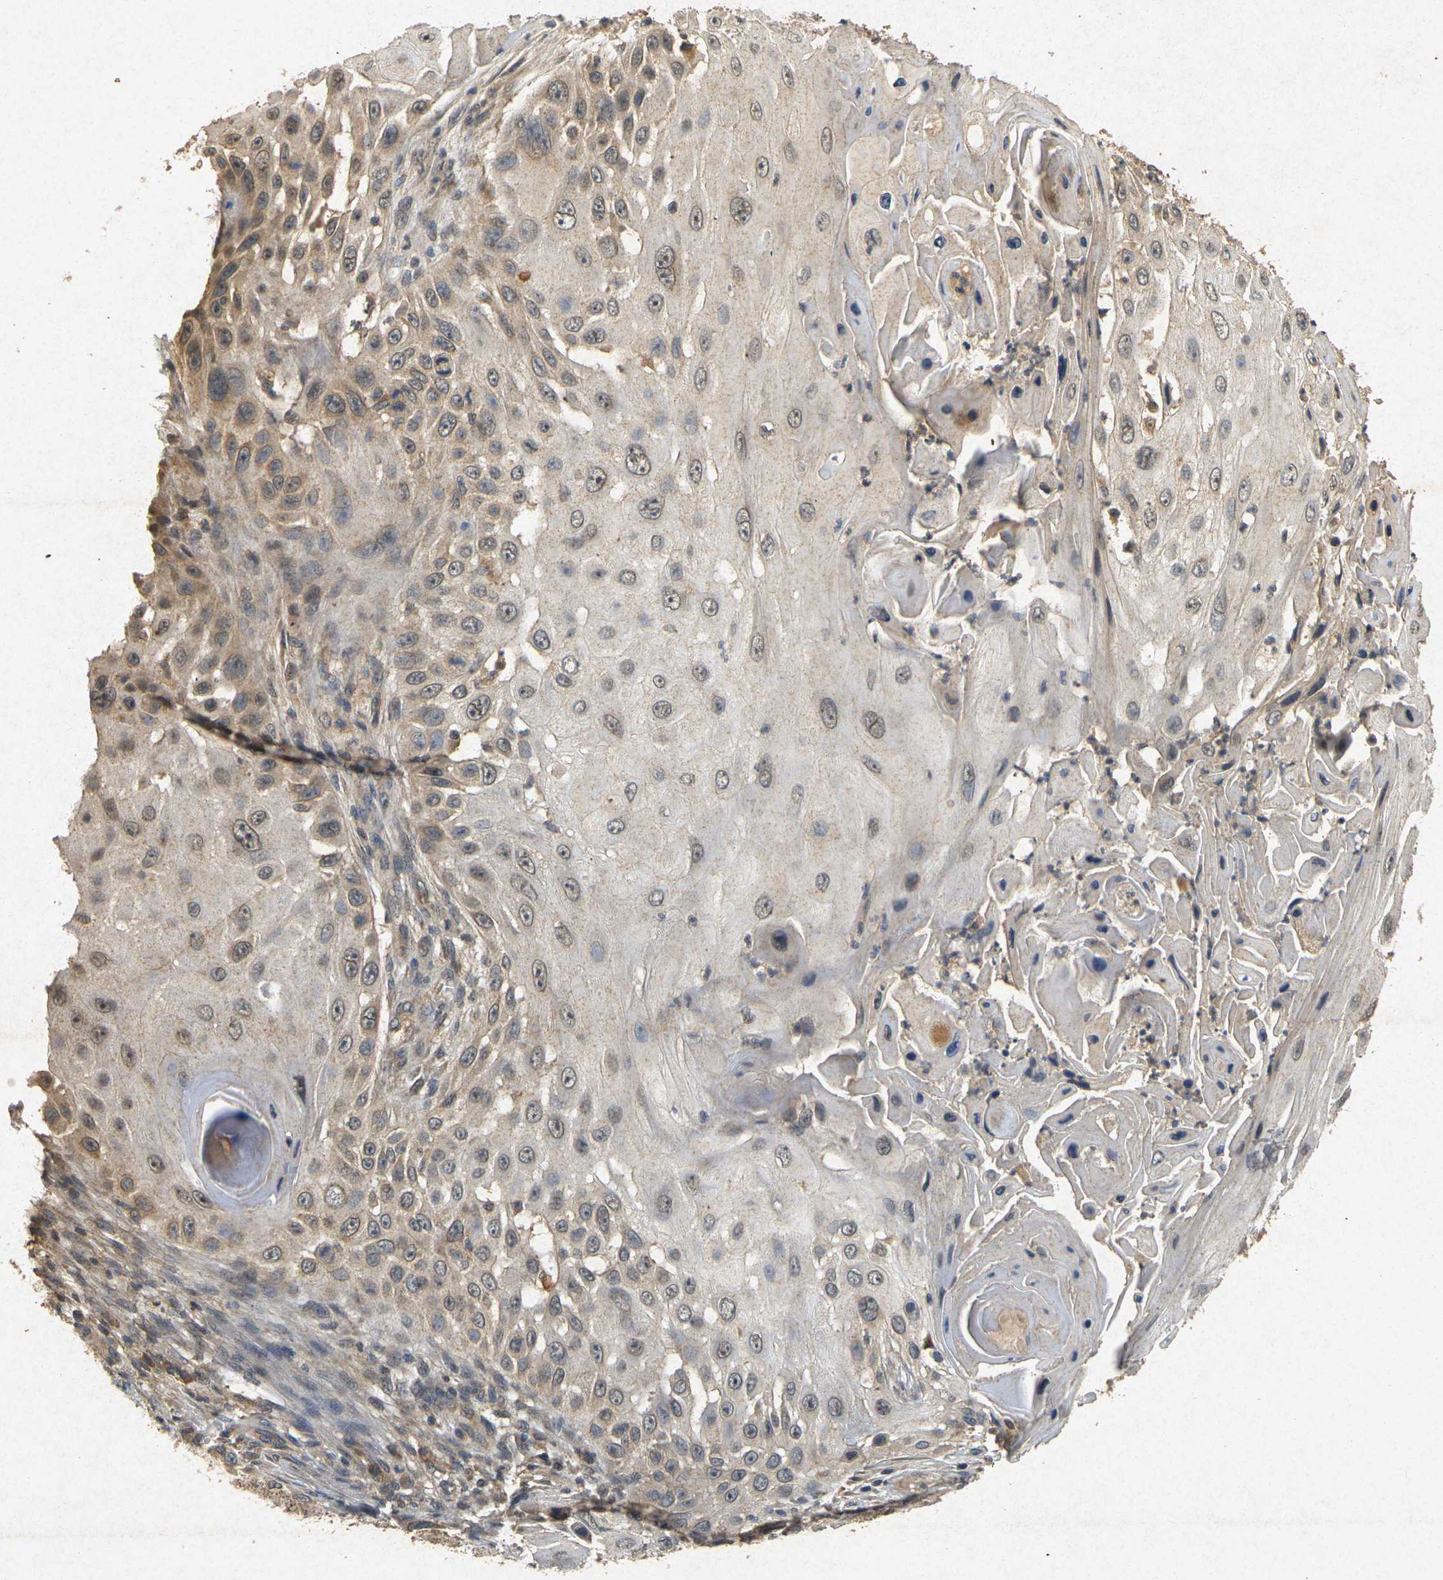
{"staining": {"intensity": "weak", "quantity": "25%-75%", "location": "cytoplasmic/membranous"}, "tissue": "skin cancer", "cell_type": "Tumor cells", "image_type": "cancer", "snomed": [{"axis": "morphology", "description": "Squamous cell carcinoma, NOS"}, {"axis": "topography", "description": "Skin"}], "caption": "Approximately 25%-75% of tumor cells in skin cancer show weak cytoplasmic/membranous protein positivity as visualized by brown immunohistochemical staining.", "gene": "ERN1", "patient": {"sex": "female", "age": 44}}